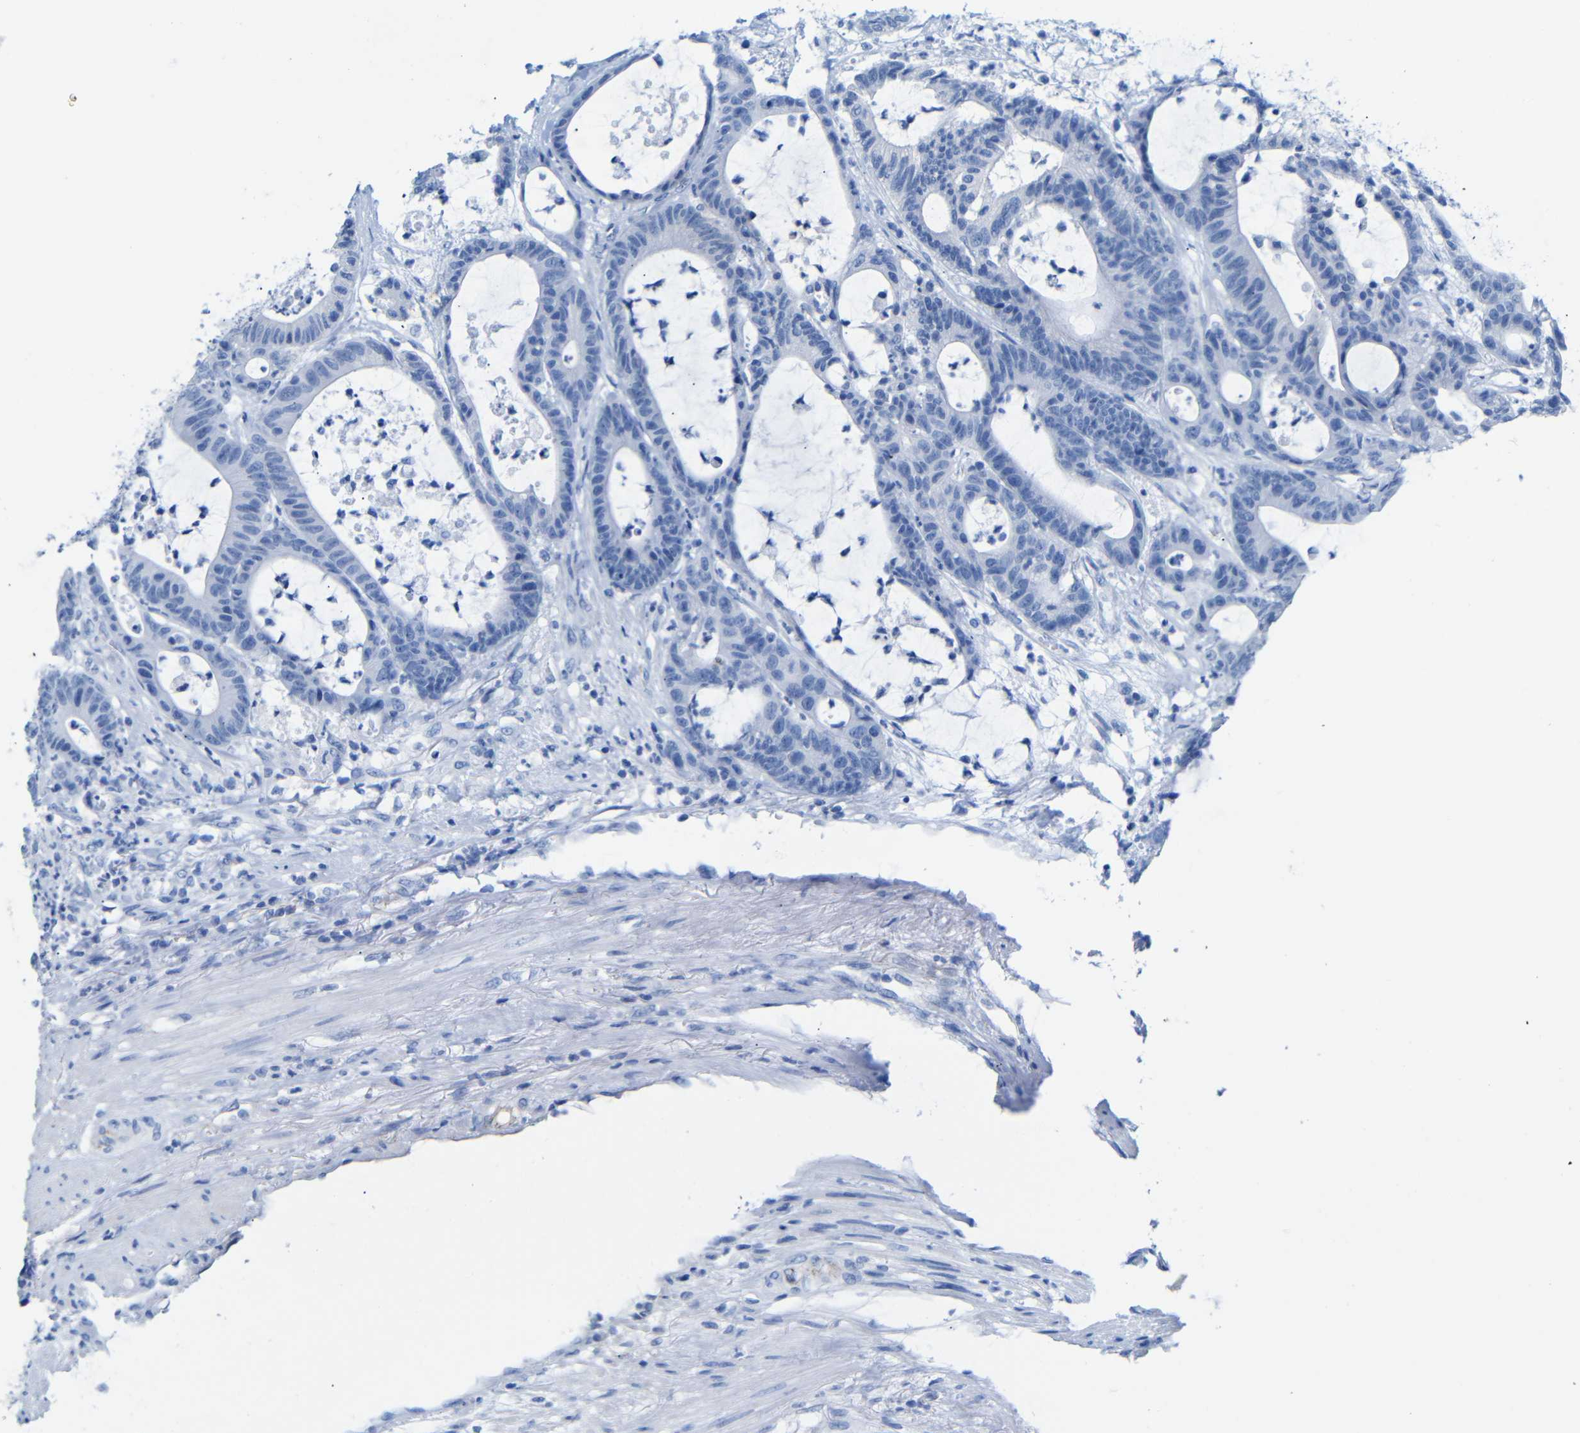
{"staining": {"intensity": "negative", "quantity": "none", "location": "none"}, "tissue": "colorectal cancer", "cell_type": "Tumor cells", "image_type": "cancer", "snomed": [{"axis": "morphology", "description": "Adenocarcinoma, NOS"}, {"axis": "topography", "description": "Colon"}], "caption": "Adenocarcinoma (colorectal) was stained to show a protein in brown. There is no significant expression in tumor cells. (DAB (3,3'-diaminobenzidine) immunohistochemistry (IHC) with hematoxylin counter stain).", "gene": "CGNL1", "patient": {"sex": "female", "age": 84}}